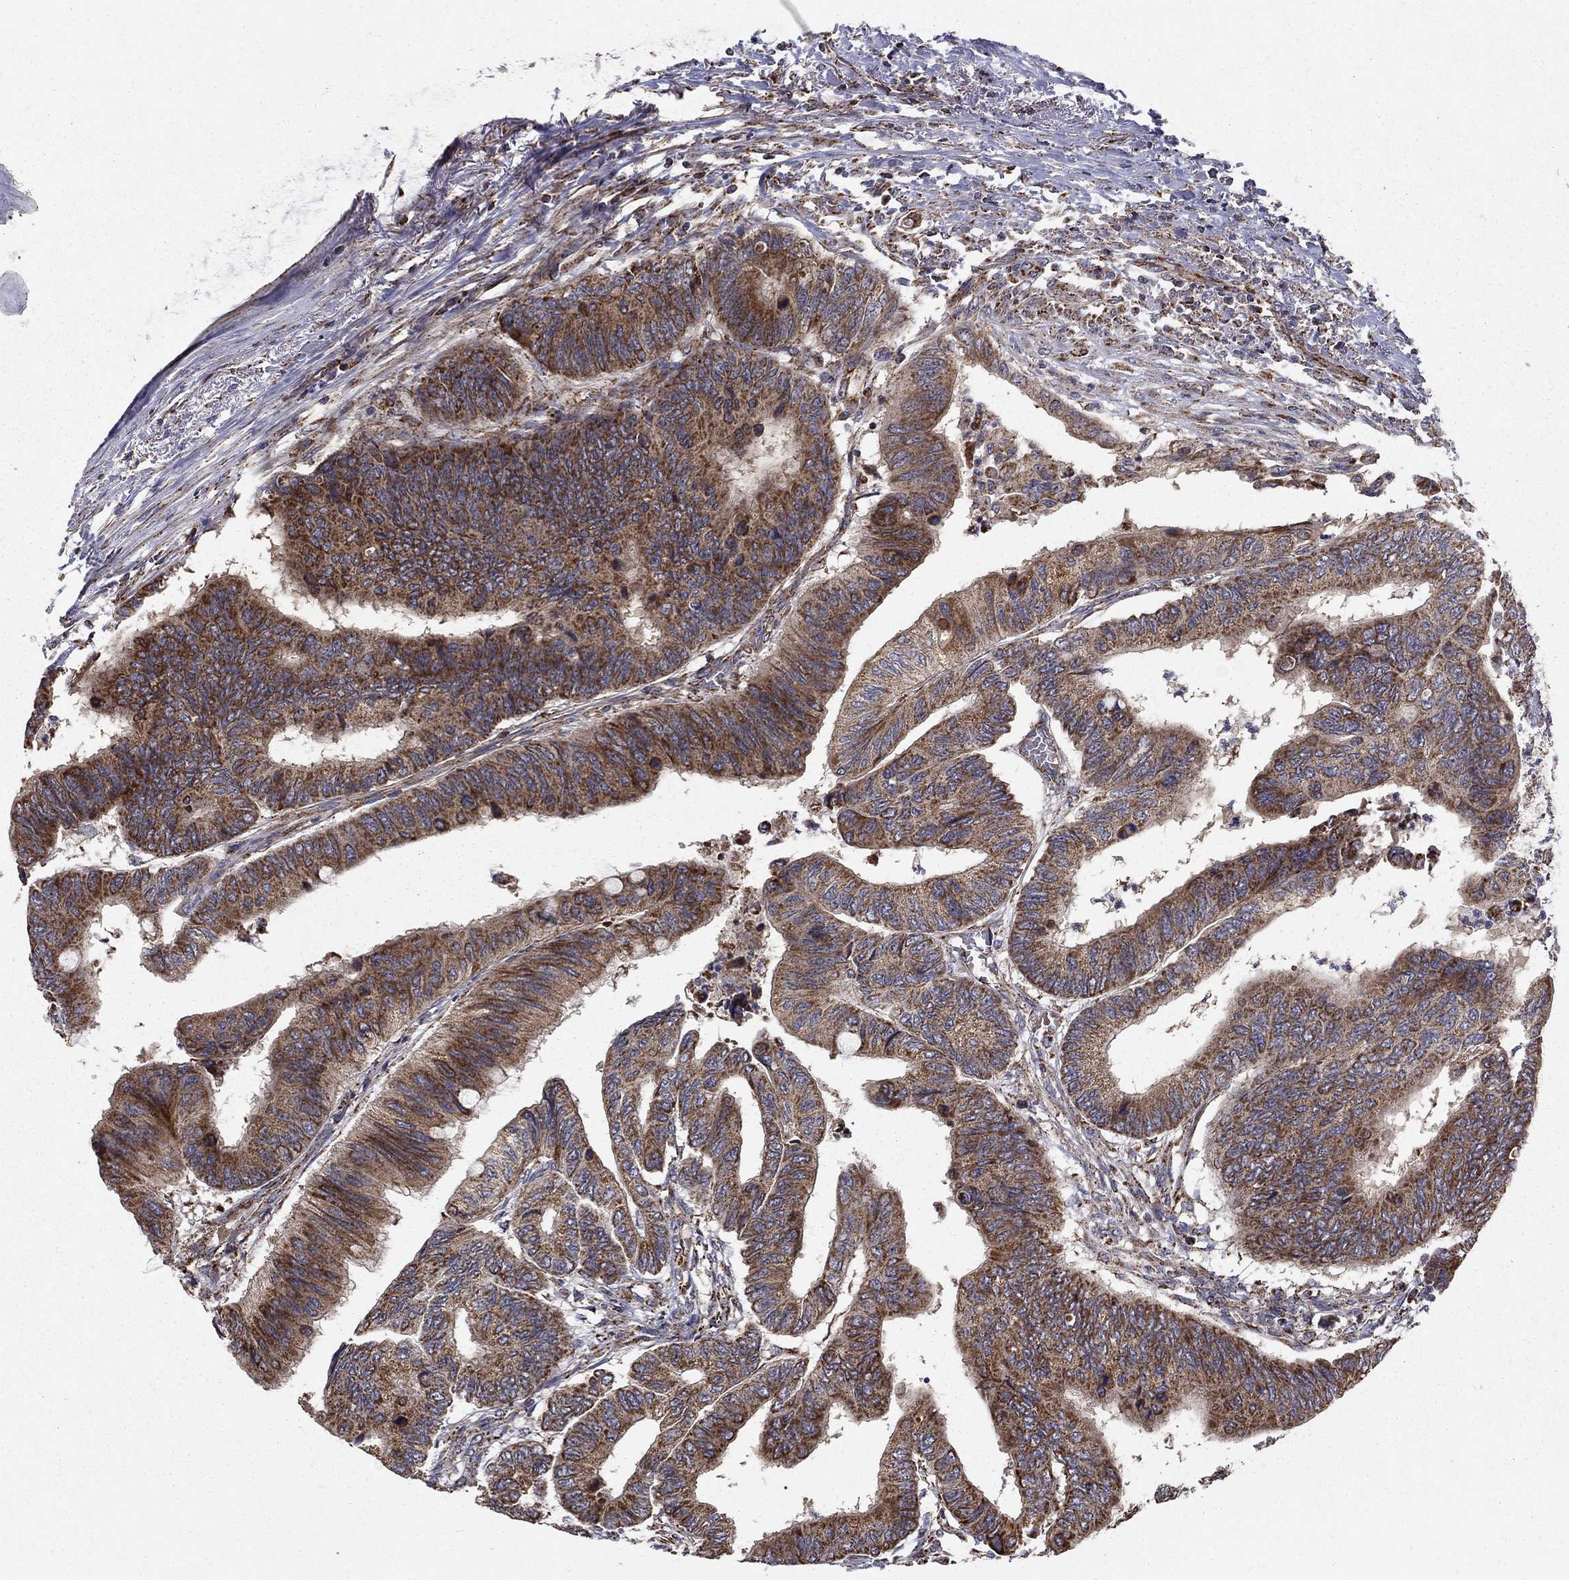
{"staining": {"intensity": "strong", "quantity": "25%-75%", "location": "cytoplasmic/membranous"}, "tissue": "colorectal cancer", "cell_type": "Tumor cells", "image_type": "cancer", "snomed": [{"axis": "morphology", "description": "Normal tissue, NOS"}, {"axis": "morphology", "description": "Adenocarcinoma, NOS"}, {"axis": "topography", "description": "Rectum"}, {"axis": "topography", "description": "Peripheral nerve tissue"}], "caption": "Tumor cells demonstrate high levels of strong cytoplasmic/membranous expression in approximately 25%-75% of cells in adenocarcinoma (colorectal).", "gene": "NDUFS8", "patient": {"sex": "male", "age": 92}}